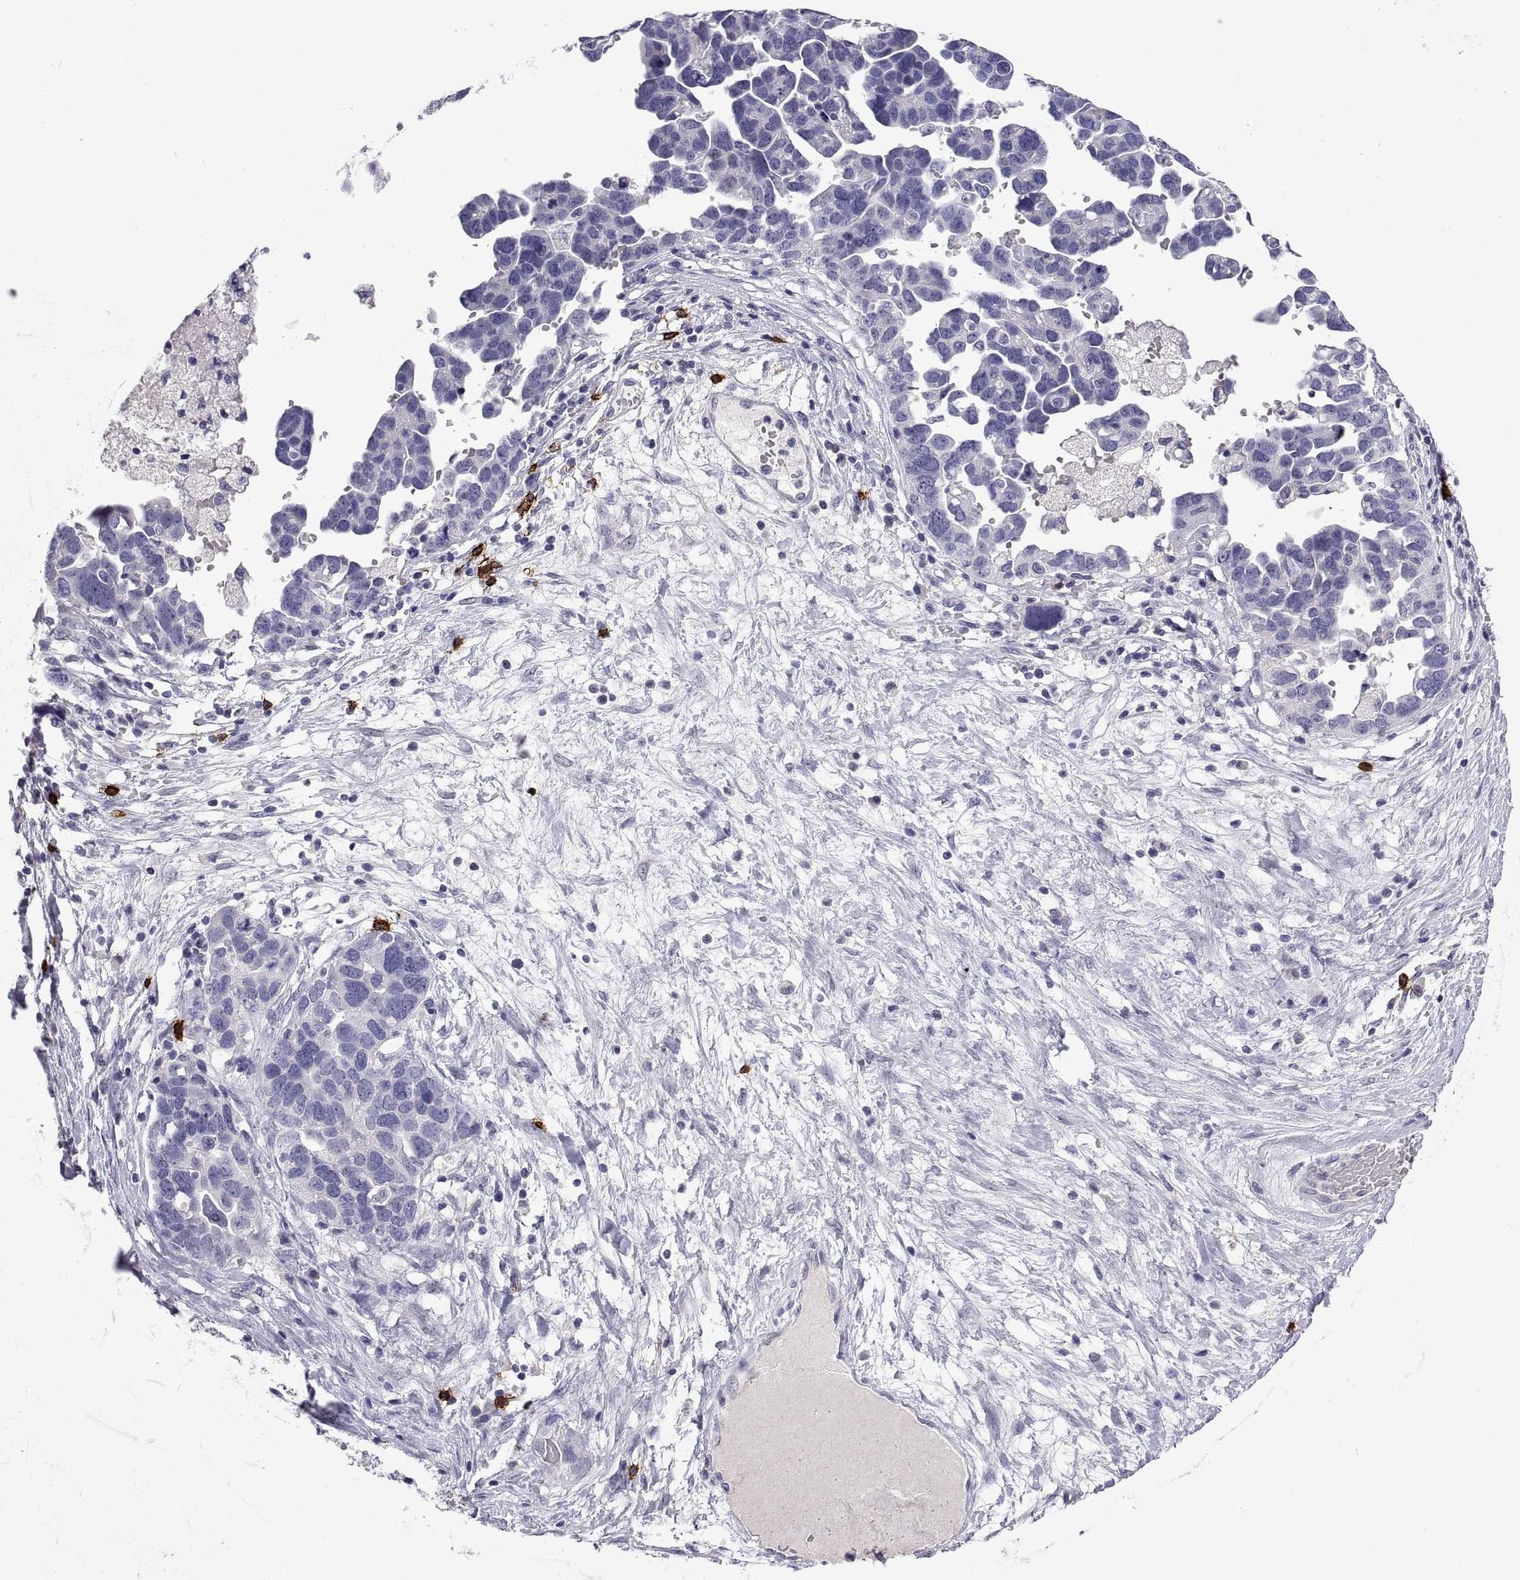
{"staining": {"intensity": "negative", "quantity": "none", "location": "none"}, "tissue": "ovarian cancer", "cell_type": "Tumor cells", "image_type": "cancer", "snomed": [{"axis": "morphology", "description": "Cystadenocarcinoma, serous, NOS"}, {"axis": "topography", "description": "Ovary"}], "caption": "Tumor cells are negative for protein expression in human ovarian serous cystadenocarcinoma.", "gene": "MS4A1", "patient": {"sex": "female", "age": 54}}